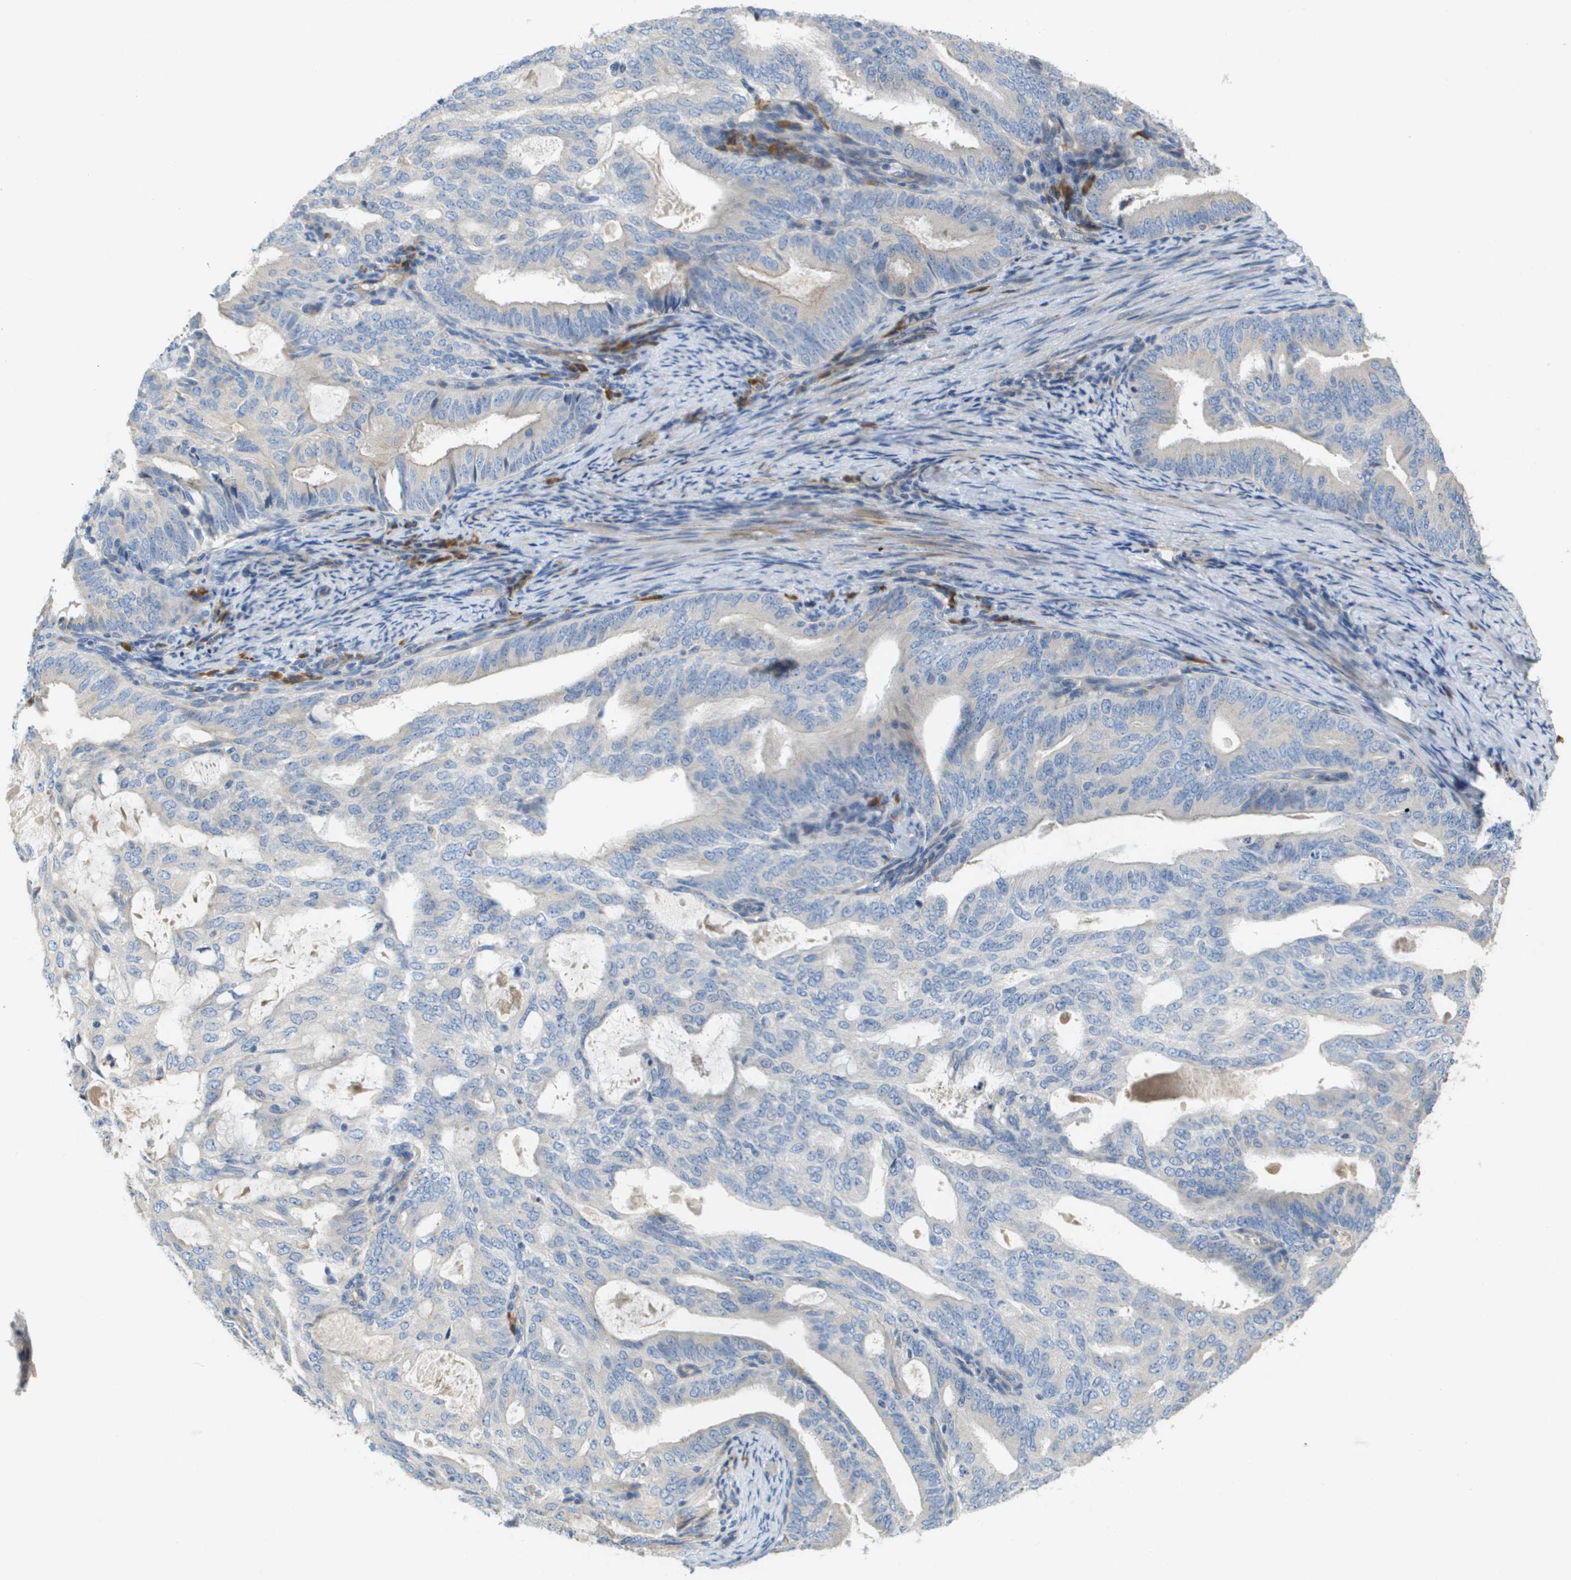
{"staining": {"intensity": "weak", "quantity": "<25%", "location": "cytoplasmic/membranous"}, "tissue": "endometrial cancer", "cell_type": "Tumor cells", "image_type": "cancer", "snomed": [{"axis": "morphology", "description": "Adenocarcinoma, NOS"}, {"axis": "topography", "description": "Endometrium"}], "caption": "This is an immunohistochemistry (IHC) photomicrograph of human endometrial adenocarcinoma. There is no expression in tumor cells.", "gene": "CASP10", "patient": {"sex": "female", "age": 58}}